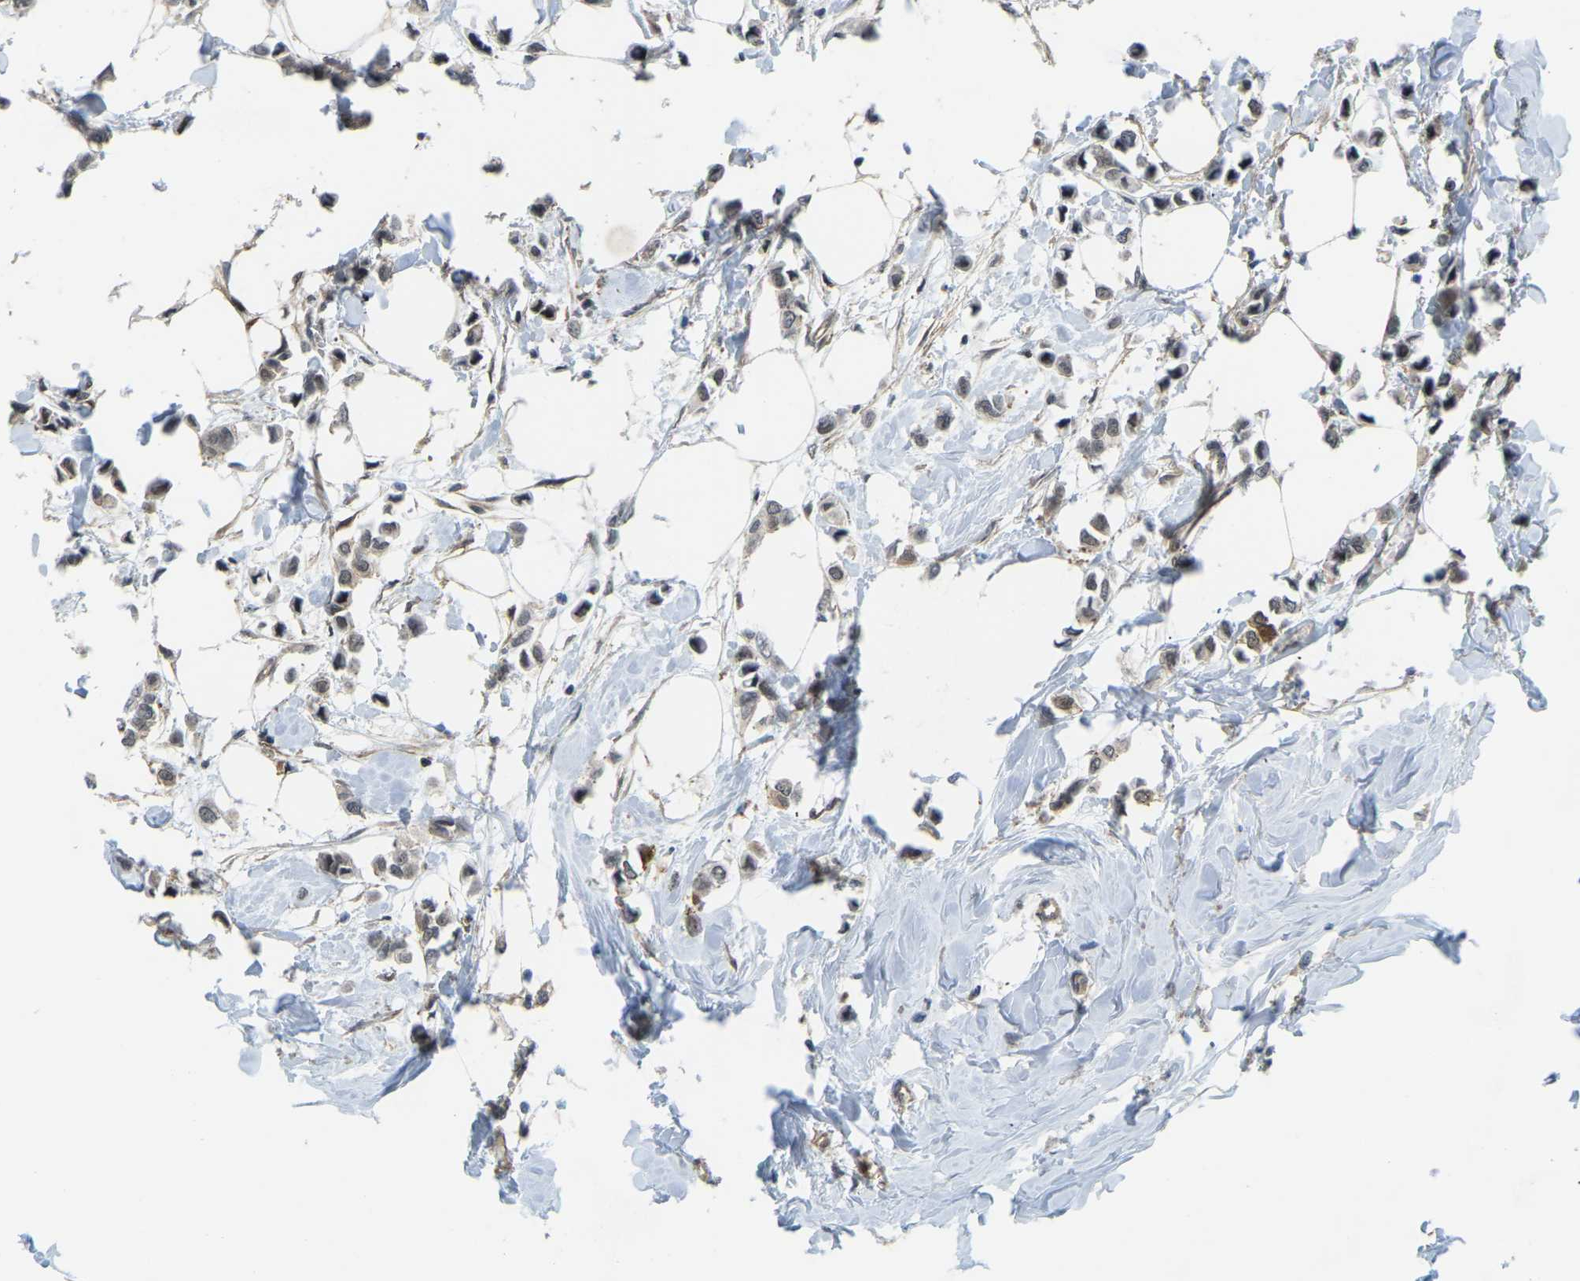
{"staining": {"intensity": "weak", "quantity": "25%-75%", "location": "cytoplasmic/membranous,nuclear"}, "tissue": "breast cancer", "cell_type": "Tumor cells", "image_type": "cancer", "snomed": [{"axis": "morphology", "description": "Lobular carcinoma"}, {"axis": "topography", "description": "Breast"}], "caption": "Tumor cells reveal low levels of weak cytoplasmic/membranous and nuclear expression in approximately 25%-75% of cells in human lobular carcinoma (breast).", "gene": "SERPINB5", "patient": {"sex": "female", "age": 51}}